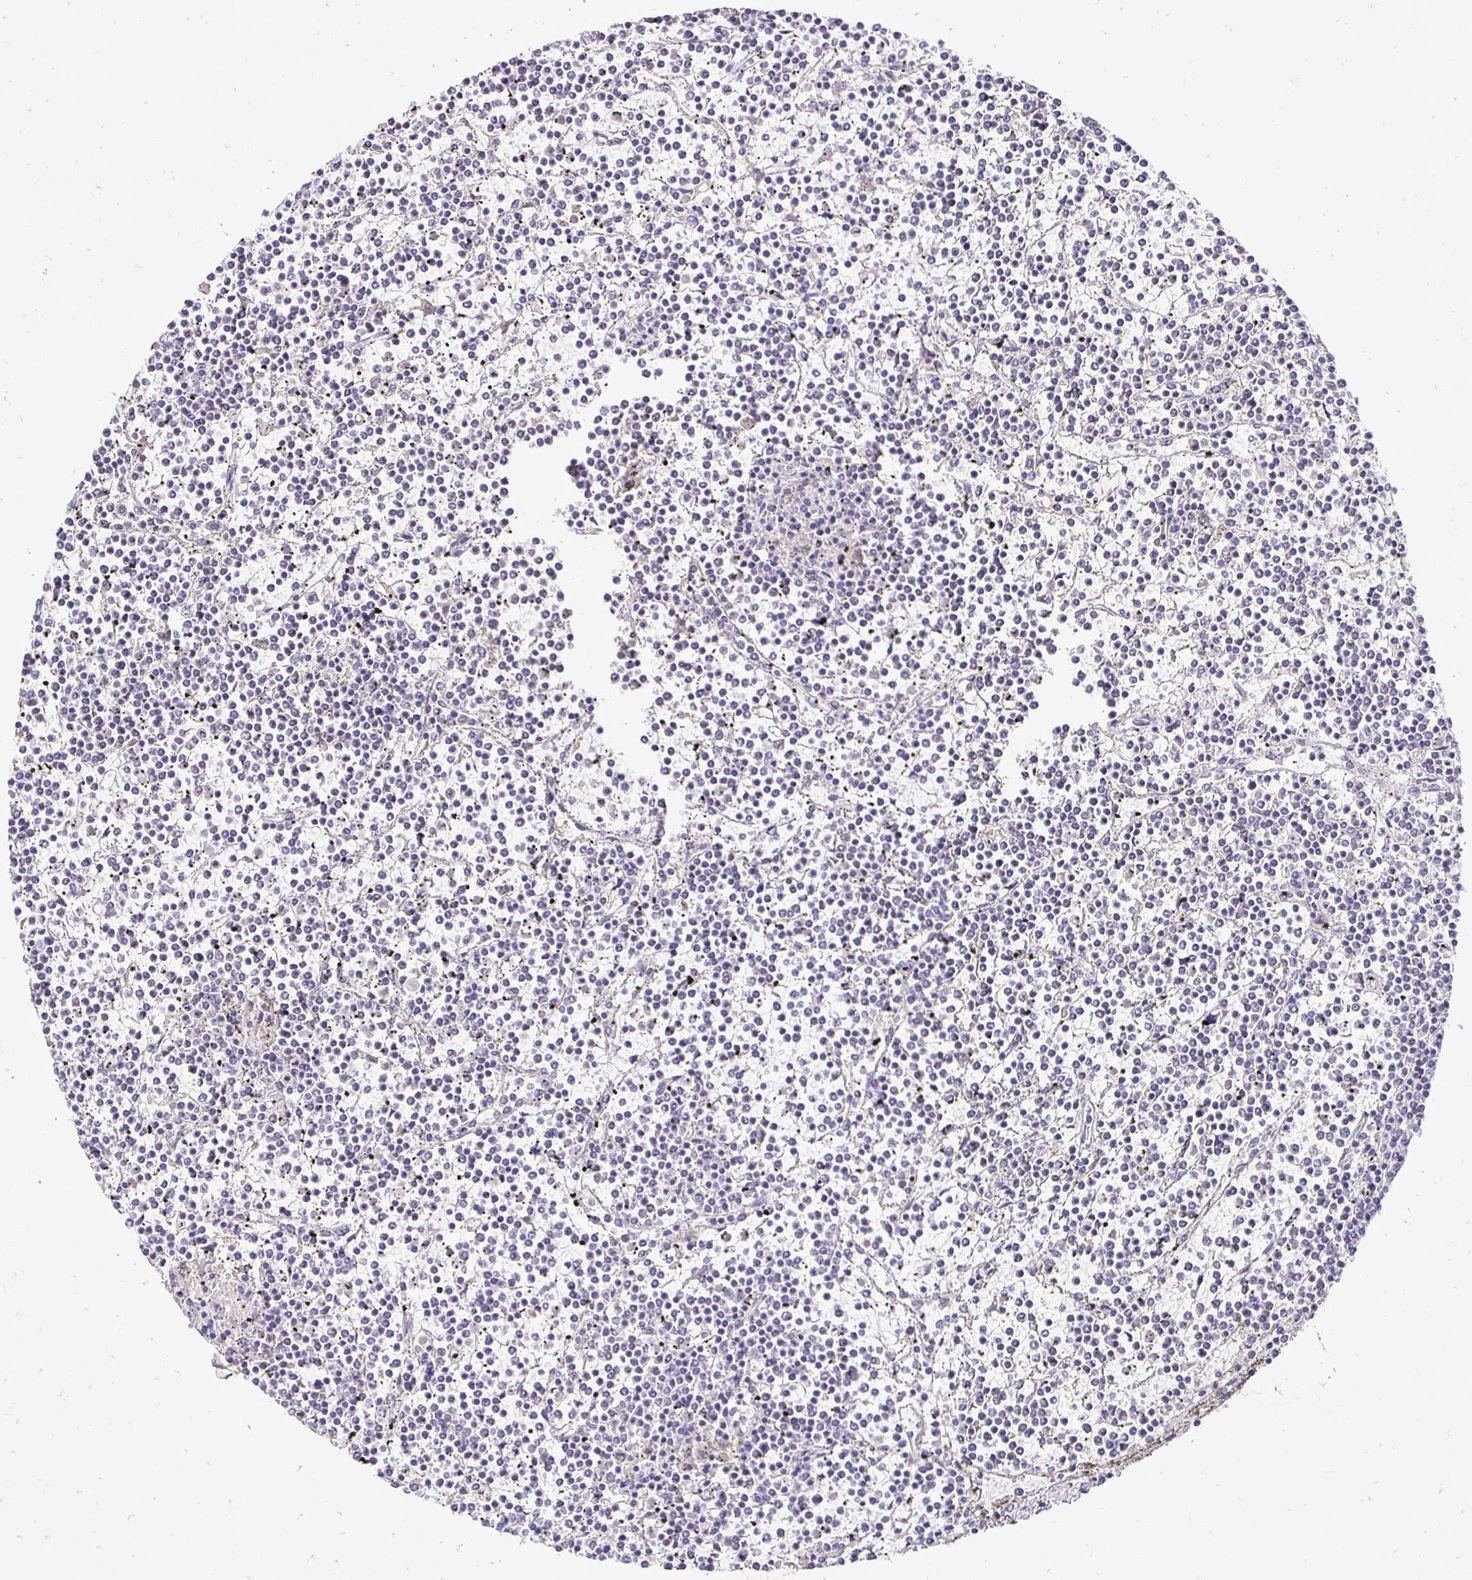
{"staining": {"intensity": "negative", "quantity": "none", "location": "none"}, "tissue": "lymphoma", "cell_type": "Tumor cells", "image_type": "cancer", "snomed": [{"axis": "morphology", "description": "Malignant lymphoma, non-Hodgkin's type, Low grade"}, {"axis": "topography", "description": "Spleen"}], "caption": "There is no significant staining in tumor cells of lymphoma. (DAB (3,3'-diaminobenzidine) immunohistochemistry (IHC), high magnification).", "gene": "RHEBL1", "patient": {"sex": "female", "age": 19}}